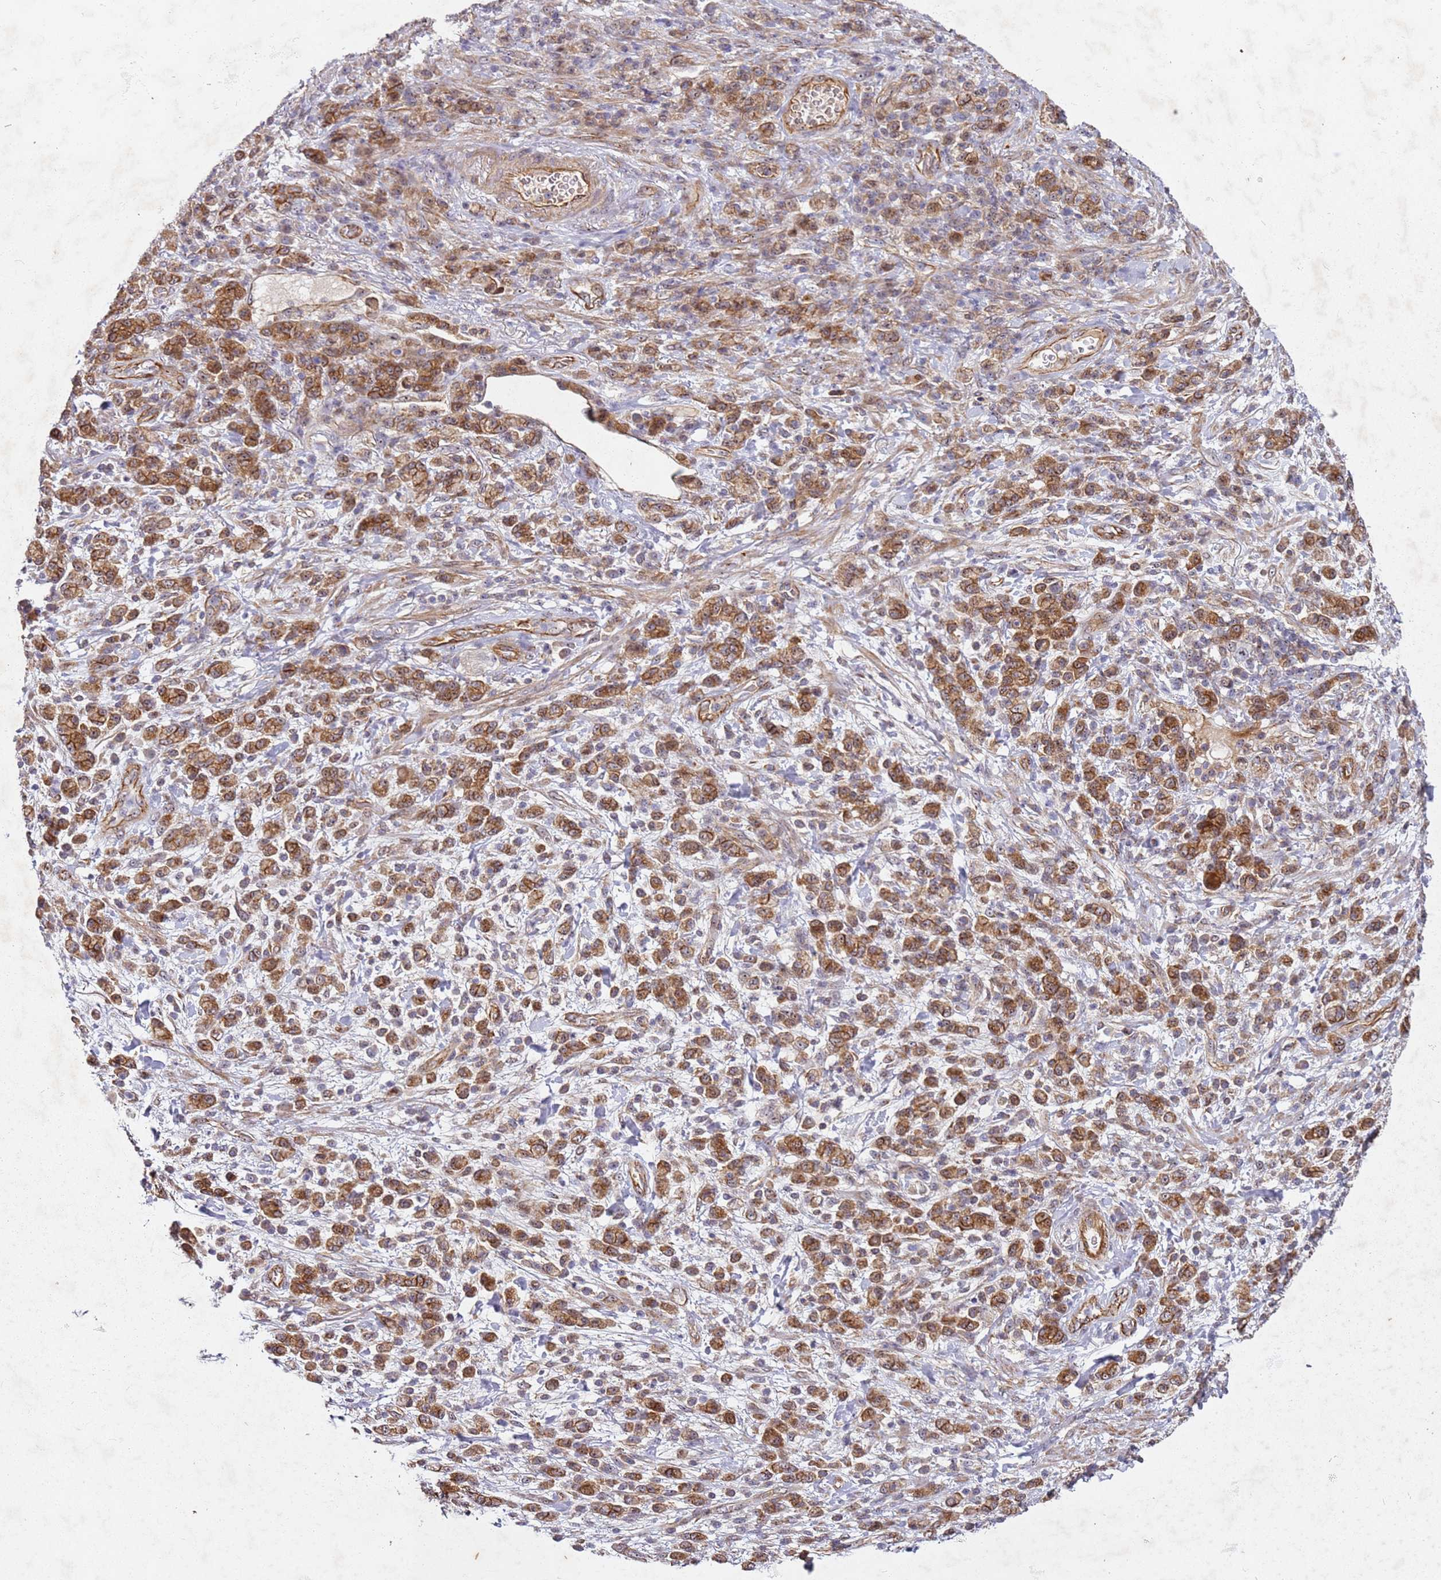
{"staining": {"intensity": "moderate", "quantity": ">75%", "location": "cytoplasmic/membranous"}, "tissue": "stomach cancer", "cell_type": "Tumor cells", "image_type": "cancer", "snomed": [{"axis": "morphology", "description": "Adenocarcinoma, NOS"}, {"axis": "topography", "description": "Stomach"}], "caption": "Adenocarcinoma (stomach) was stained to show a protein in brown. There is medium levels of moderate cytoplasmic/membranous positivity in about >75% of tumor cells. The staining was performed using DAB (3,3'-diaminobenzidine) to visualize the protein expression in brown, while the nuclei were stained in blue with hematoxylin (Magnification: 20x).", "gene": "C2CD4B", "patient": {"sex": "male", "age": 77}}